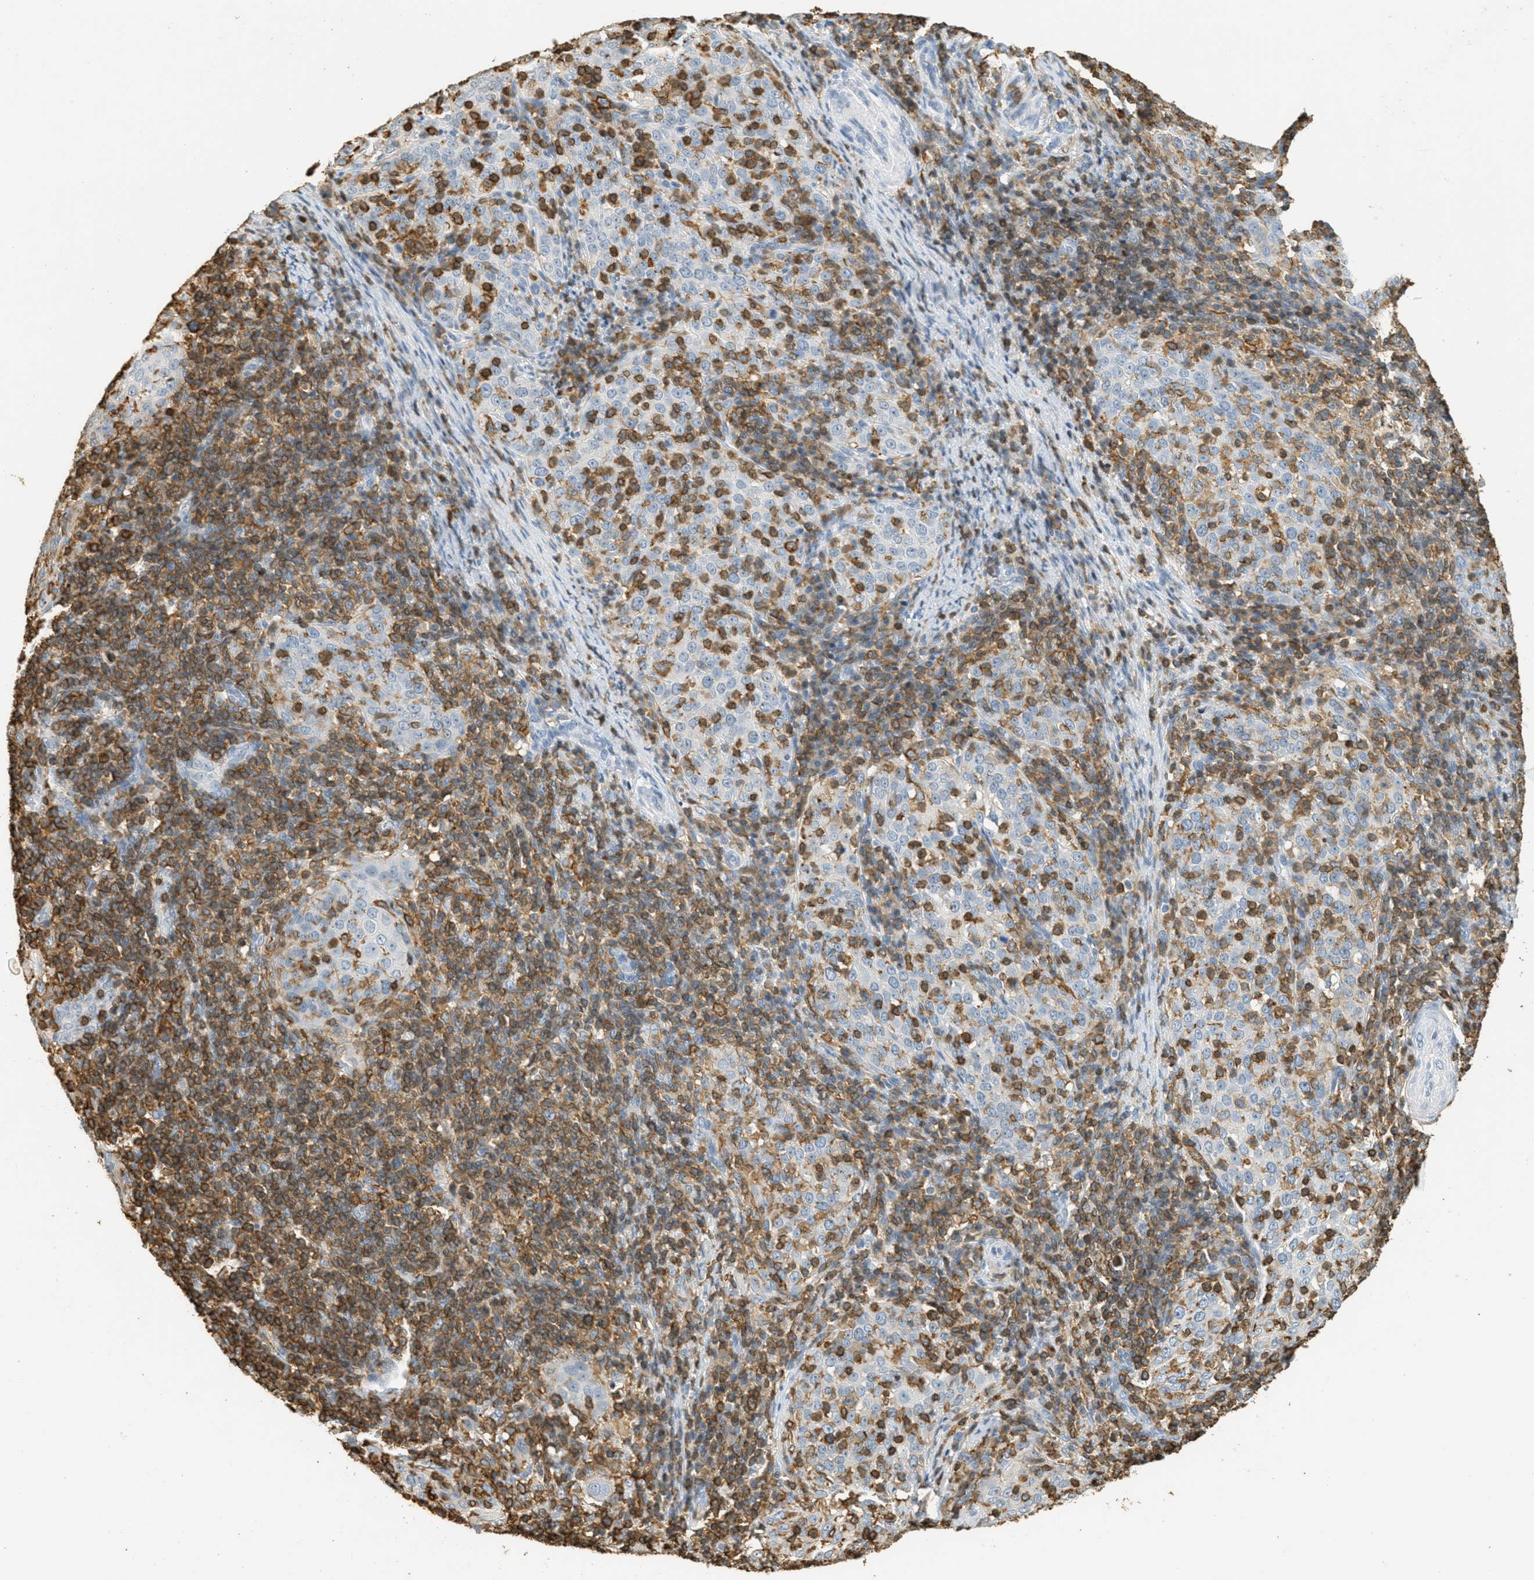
{"staining": {"intensity": "negative", "quantity": "none", "location": "none"}, "tissue": "cervical cancer", "cell_type": "Tumor cells", "image_type": "cancer", "snomed": [{"axis": "morphology", "description": "Squamous cell carcinoma, NOS"}, {"axis": "topography", "description": "Cervix"}], "caption": "Cervical cancer (squamous cell carcinoma) was stained to show a protein in brown. There is no significant positivity in tumor cells. The staining was performed using DAB (3,3'-diaminobenzidine) to visualize the protein expression in brown, while the nuclei were stained in blue with hematoxylin (Magnification: 20x).", "gene": "LSP1", "patient": {"sex": "female", "age": 51}}